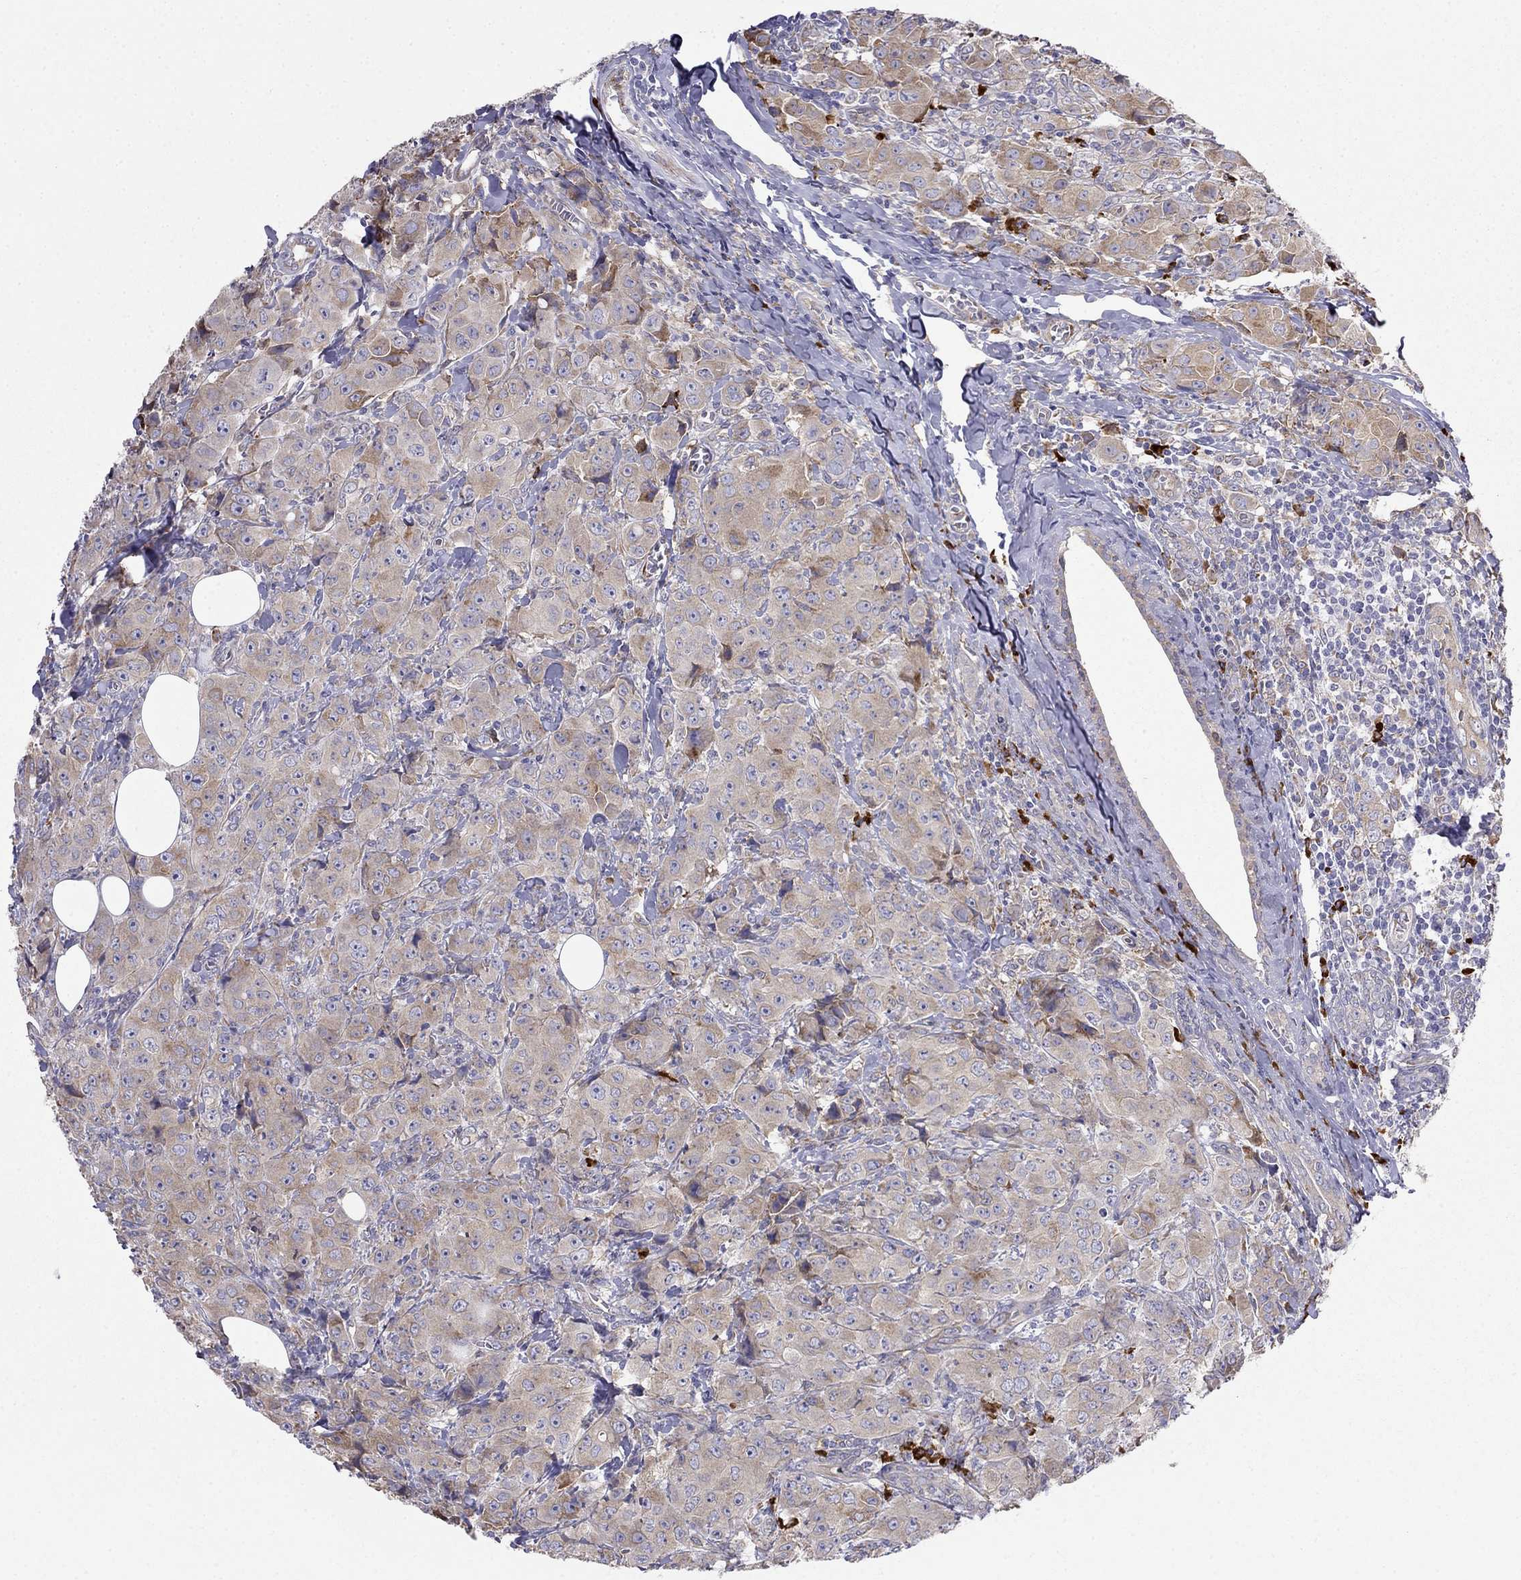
{"staining": {"intensity": "moderate", "quantity": "<25%", "location": "cytoplasmic/membranous"}, "tissue": "breast cancer", "cell_type": "Tumor cells", "image_type": "cancer", "snomed": [{"axis": "morphology", "description": "Duct carcinoma"}, {"axis": "topography", "description": "Breast"}], "caption": "This is a photomicrograph of immunohistochemistry (IHC) staining of breast cancer, which shows moderate positivity in the cytoplasmic/membranous of tumor cells.", "gene": "LONRF2", "patient": {"sex": "female", "age": 43}}